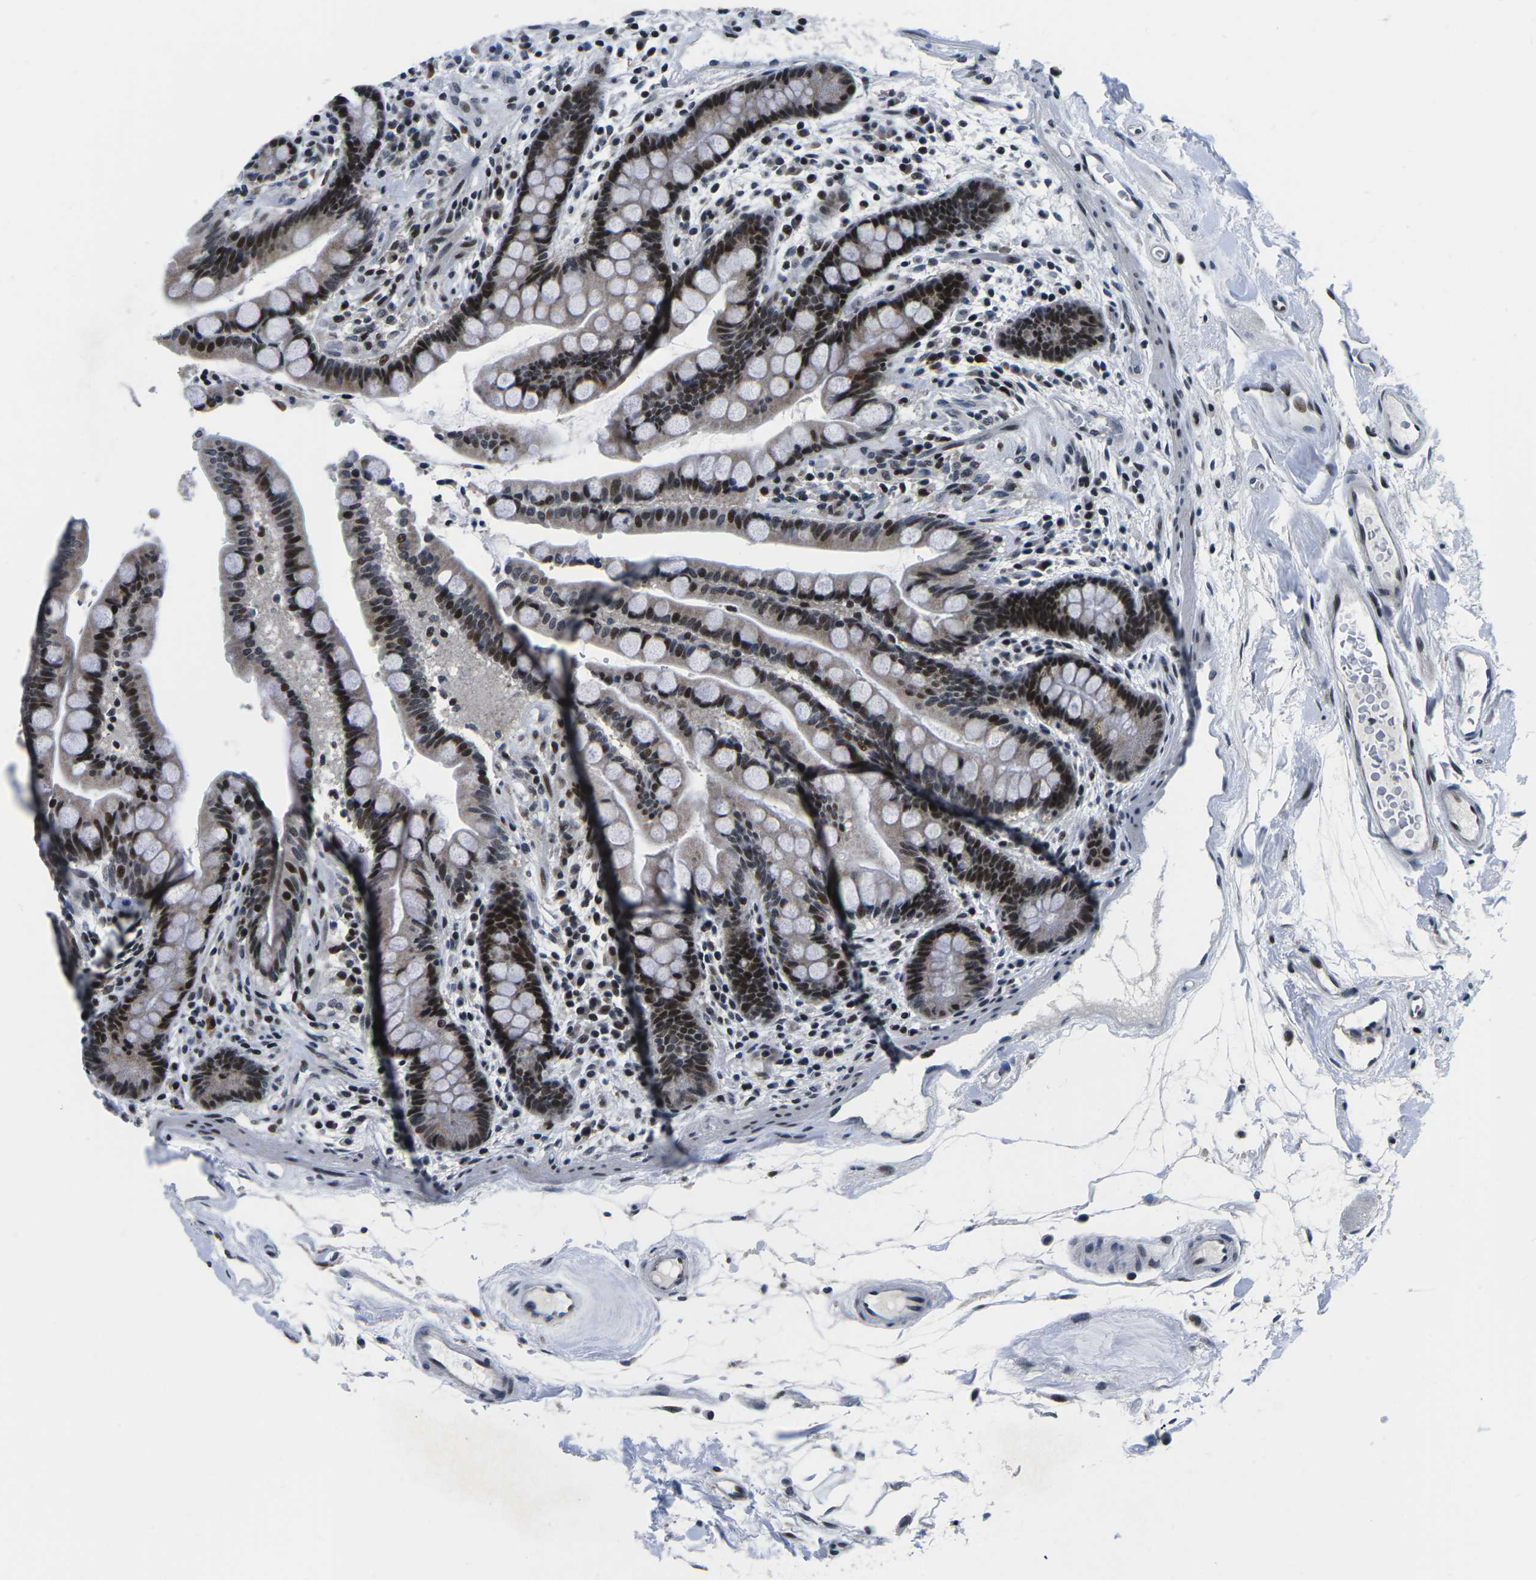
{"staining": {"intensity": "strong", "quantity": ">75%", "location": "nuclear"}, "tissue": "colon", "cell_type": "Endothelial cells", "image_type": "normal", "snomed": [{"axis": "morphology", "description": "Normal tissue, NOS"}, {"axis": "topography", "description": "Colon"}], "caption": "The photomicrograph reveals staining of unremarkable colon, revealing strong nuclear protein positivity (brown color) within endothelial cells. Ihc stains the protein in brown and the nuclei are stained blue.", "gene": "CDC73", "patient": {"sex": "male", "age": 73}}